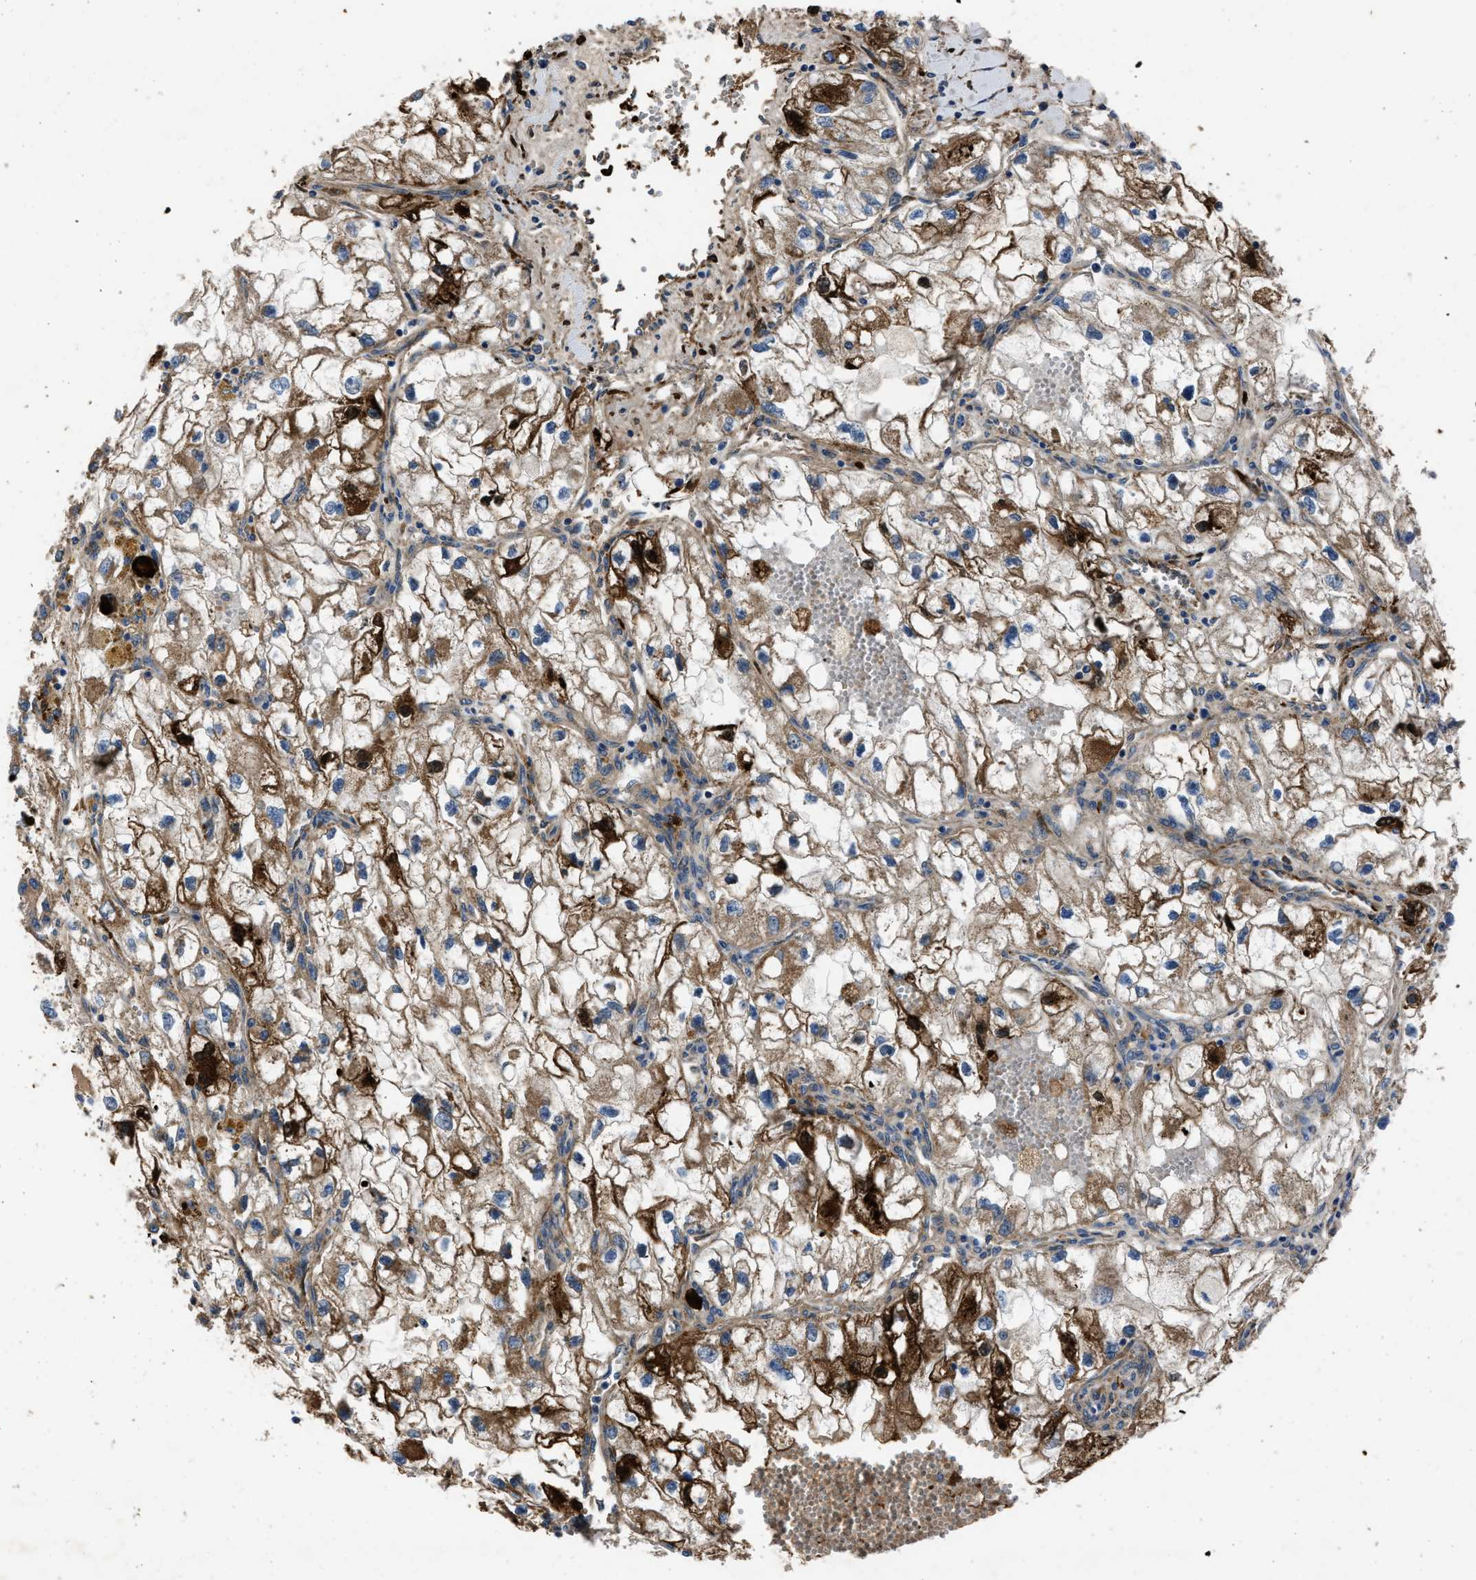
{"staining": {"intensity": "moderate", "quantity": ">75%", "location": "cytoplasmic/membranous"}, "tissue": "renal cancer", "cell_type": "Tumor cells", "image_type": "cancer", "snomed": [{"axis": "morphology", "description": "Adenocarcinoma, NOS"}, {"axis": "topography", "description": "Kidney"}], "caption": "Renal cancer (adenocarcinoma) tissue shows moderate cytoplasmic/membranous positivity in approximately >75% of tumor cells, visualized by immunohistochemistry. The staining was performed using DAB (3,3'-diaminobenzidine), with brown indicating positive protein expression. Nuclei are stained blue with hematoxylin.", "gene": "ERC1", "patient": {"sex": "female", "age": 70}}